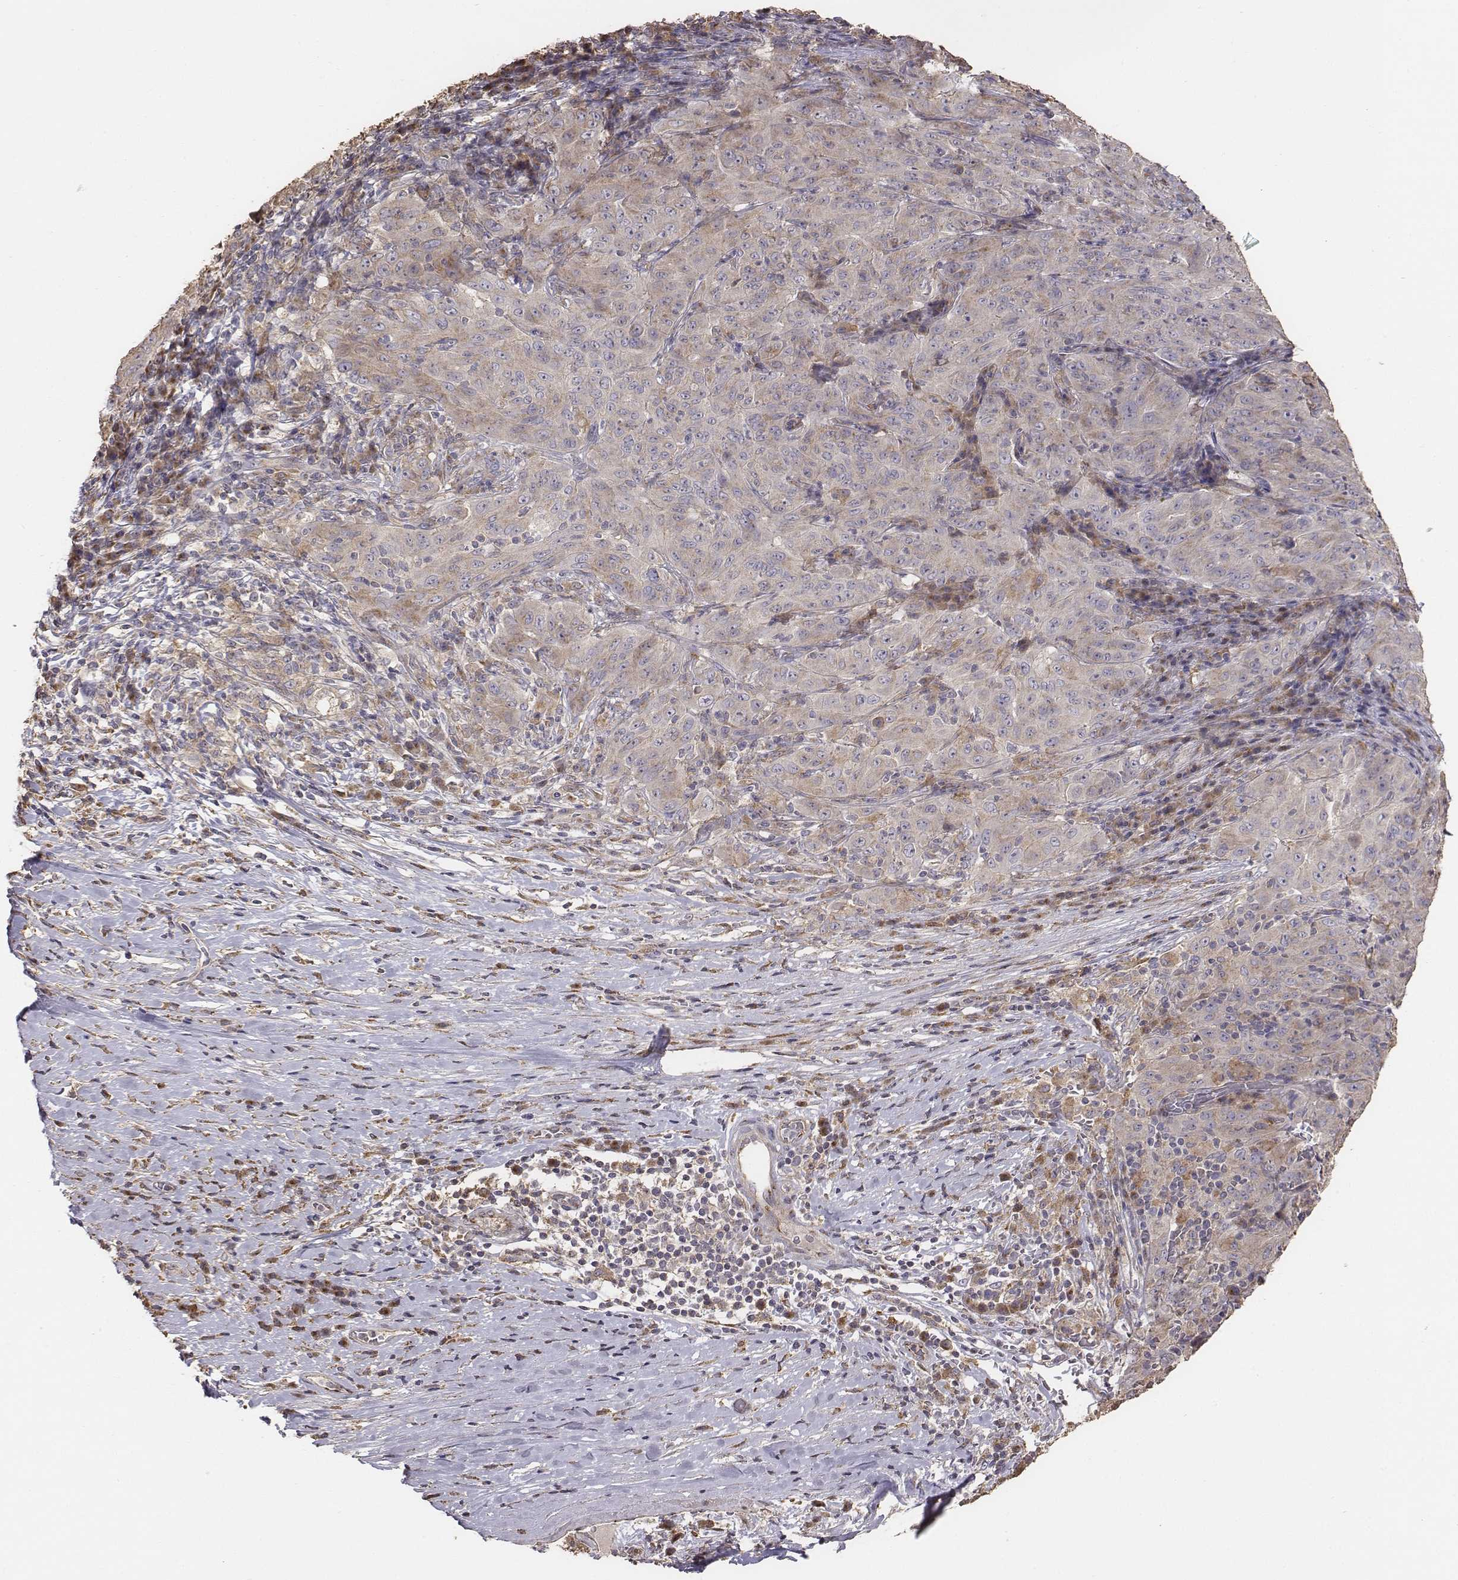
{"staining": {"intensity": "weak", "quantity": "25%-75%", "location": "cytoplasmic/membranous"}, "tissue": "pancreatic cancer", "cell_type": "Tumor cells", "image_type": "cancer", "snomed": [{"axis": "morphology", "description": "Adenocarcinoma, NOS"}, {"axis": "topography", "description": "Pancreas"}], "caption": "A photomicrograph of pancreatic cancer stained for a protein displays weak cytoplasmic/membranous brown staining in tumor cells.", "gene": "AP1B1", "patient": {"sex": "male", "age": 63}}